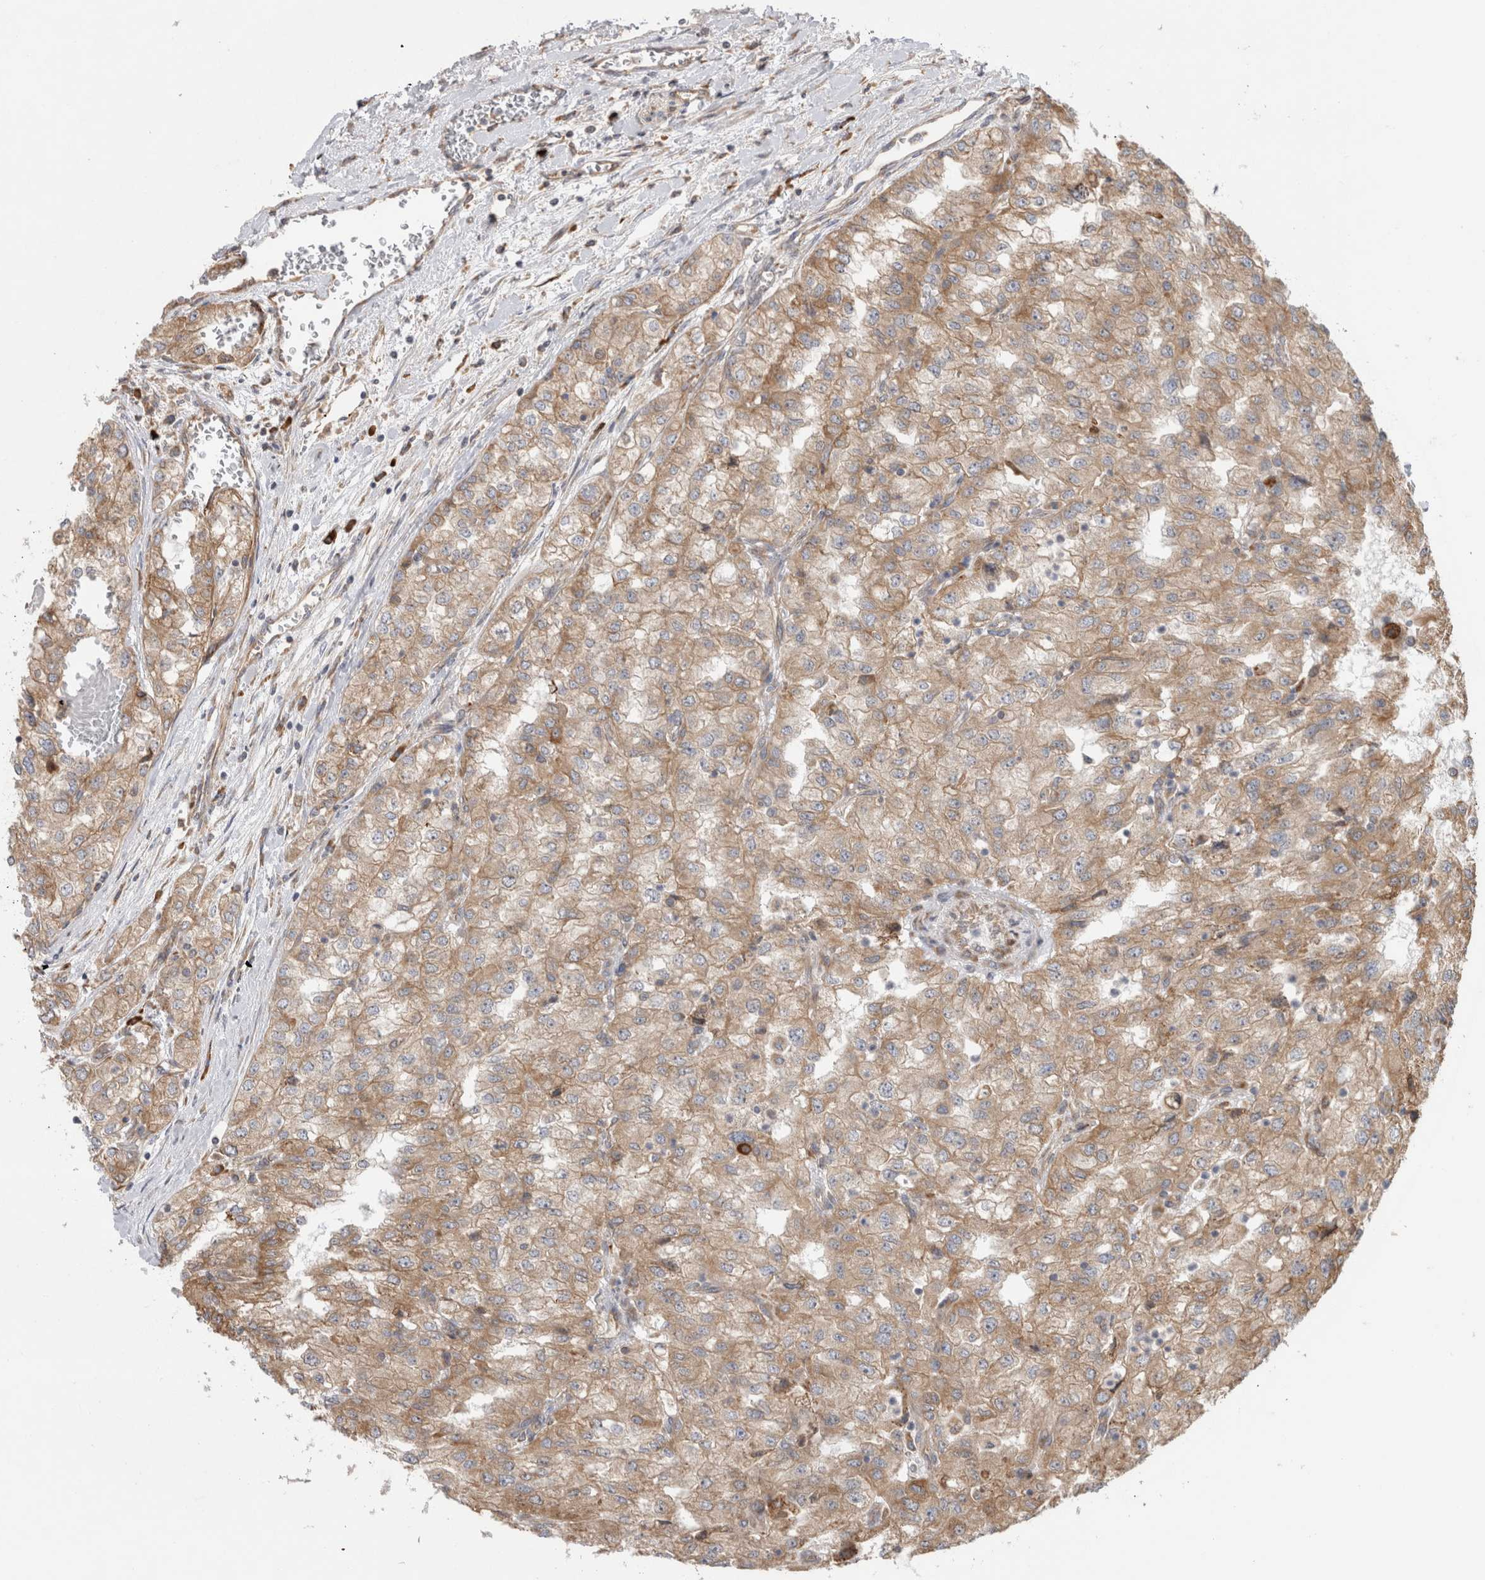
{"staining": {"intensity": "moderate", "quantity": ">75%", "location": "cytoplasmic/membranous"}, "tissue": "renal cancer", "cell_type": "Tumor cells", "image_type": "cancer", "snomed": [{"axis": "morphology", "description": "Adenocarcinoma, NOS"}, {"axis": "topography", "description": "Kidney"}], "caption": "IHC (DAB) staining of human renal adenocarcinoma exhibits moderate cytoplasmic/membranous protein expression in about >75% of tumor cells.", "gene": "PDCD10", "patient": {"sex": "female", "age": 54}}